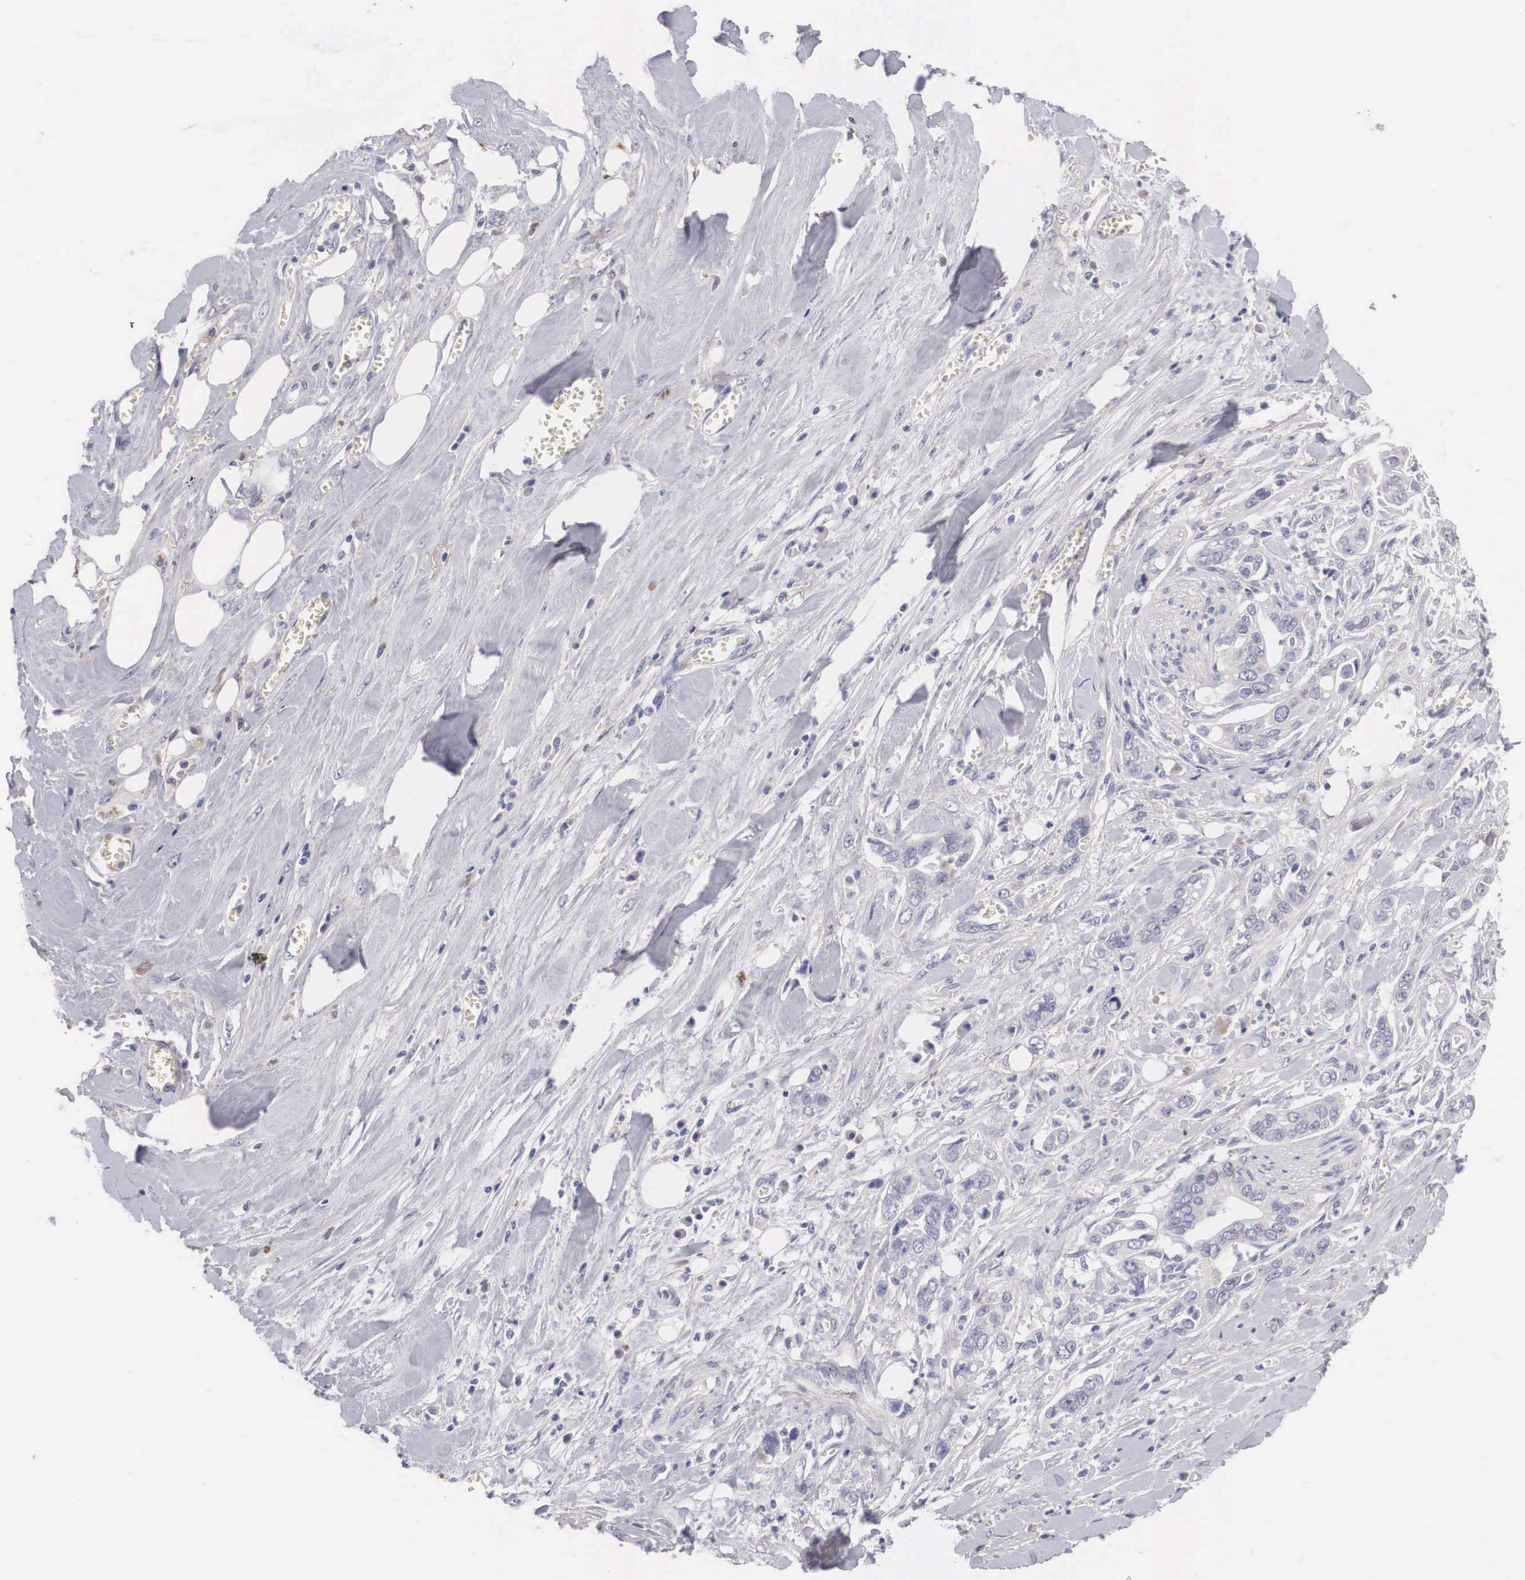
{"staining": {"intensity": "negative", "quantity": "none", "location": "none"}, "tissue": "pancreatic cancer", "cell_type": "Tumor cells", "image_type": "cancer", "snomed": [{"axis": "morphology", "description": "Adenocarcinoma, NOS"}, {"axis": "topography", "description": "Pancreas"}], "caption": "Tumor cells are negative for protein expression in human pancreatic cancer.", "gene": "ABHD4", "patient": {"sex": "male", "age": 69}}